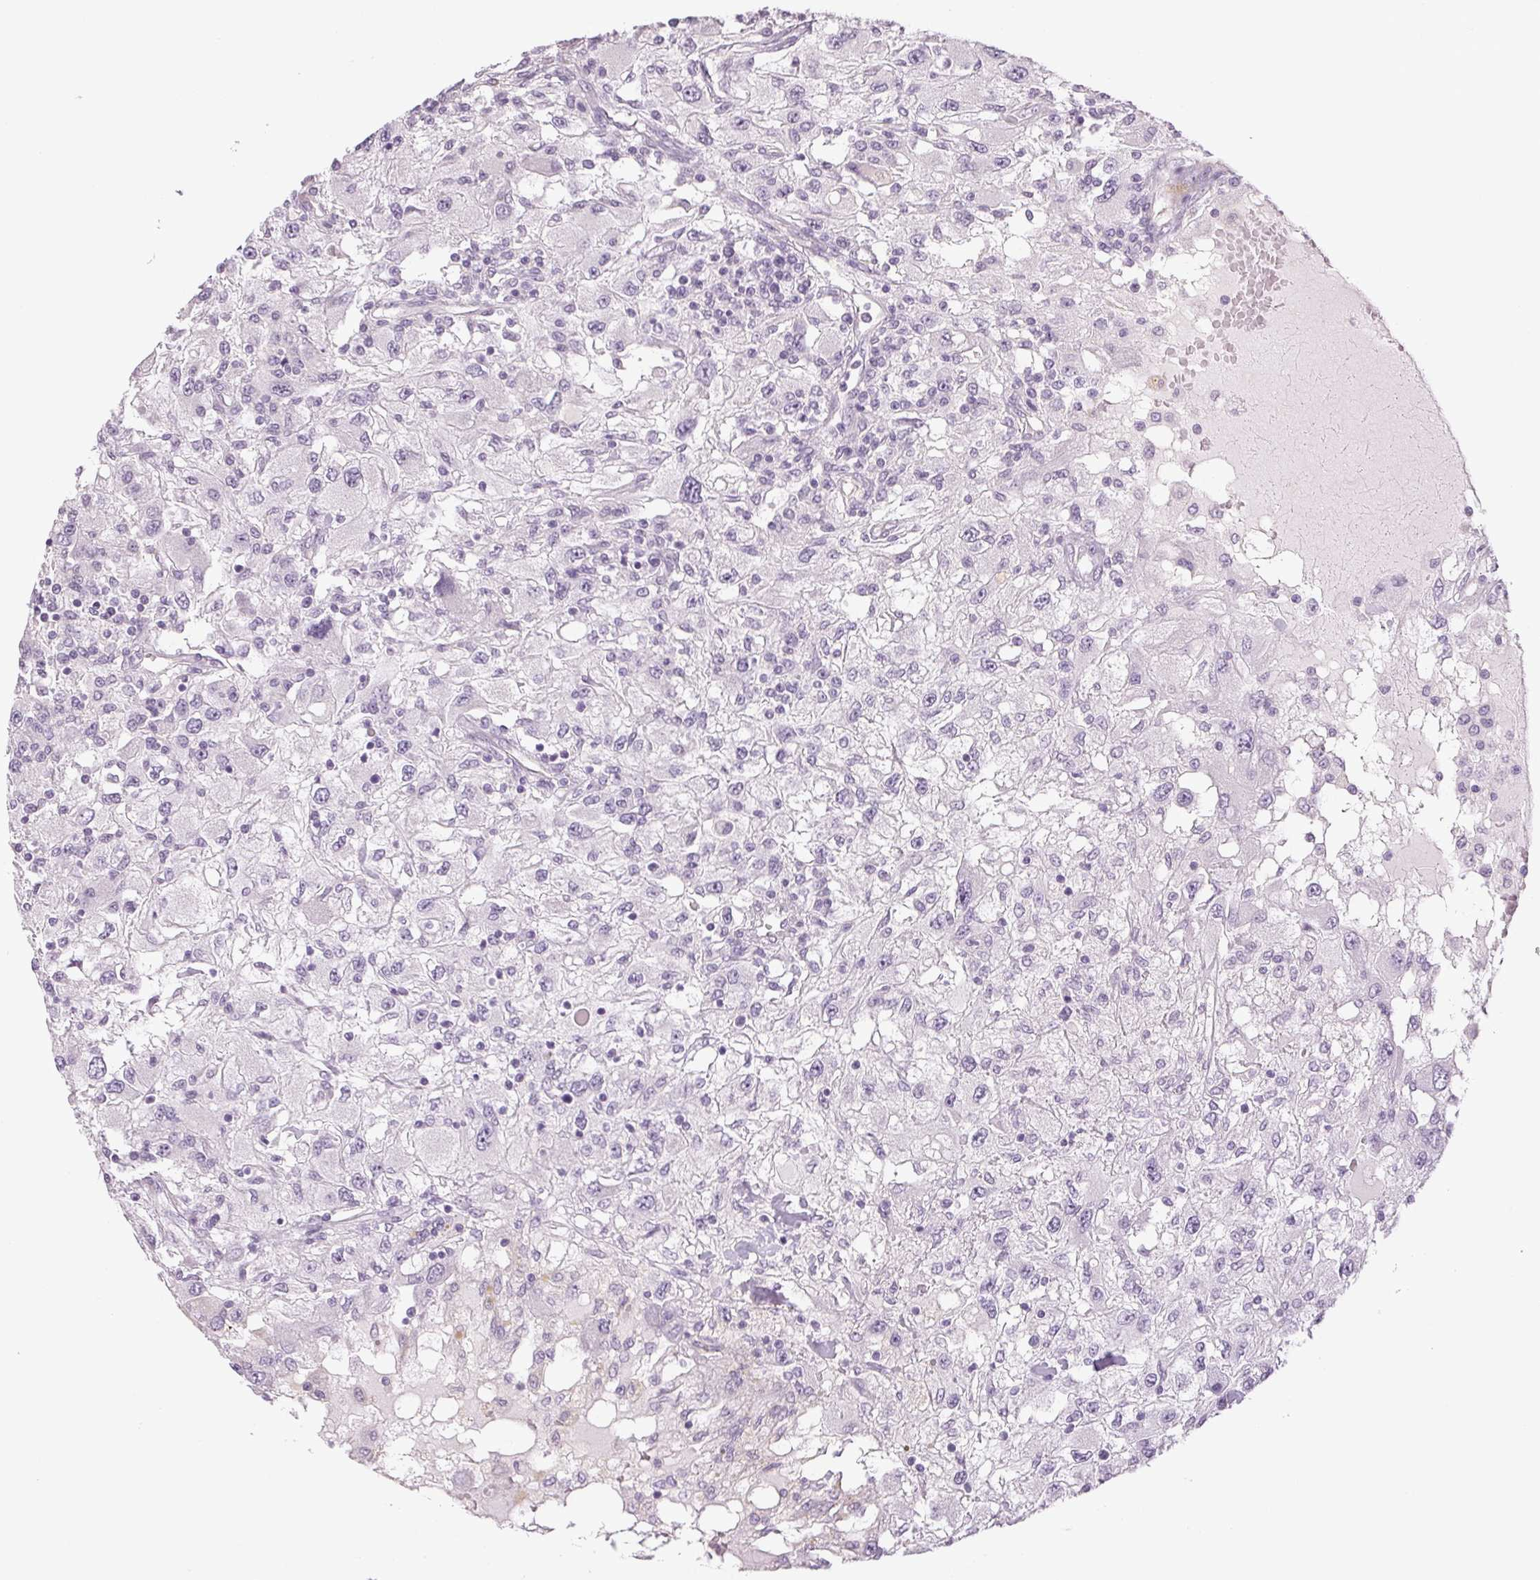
{"staining": {"intensity": "negative", "quantity": "none", "location": "none"}, "tissue": "renal cancer", "cell_type": "Tumor cells", "image_type": "cancer", "snomed": [{"axis": "morphology", "description": "Adenocarcinoma, NOS"}, {"axis": "topography", "description": "Kidney"}], "caption": "The immunohistochemistry (IHC) photomicrograph has no significant staining in tumor cells of renal cancer tissue.", "gene": "DNAJC6", "patient": {"sex": "female", "age": 67}}